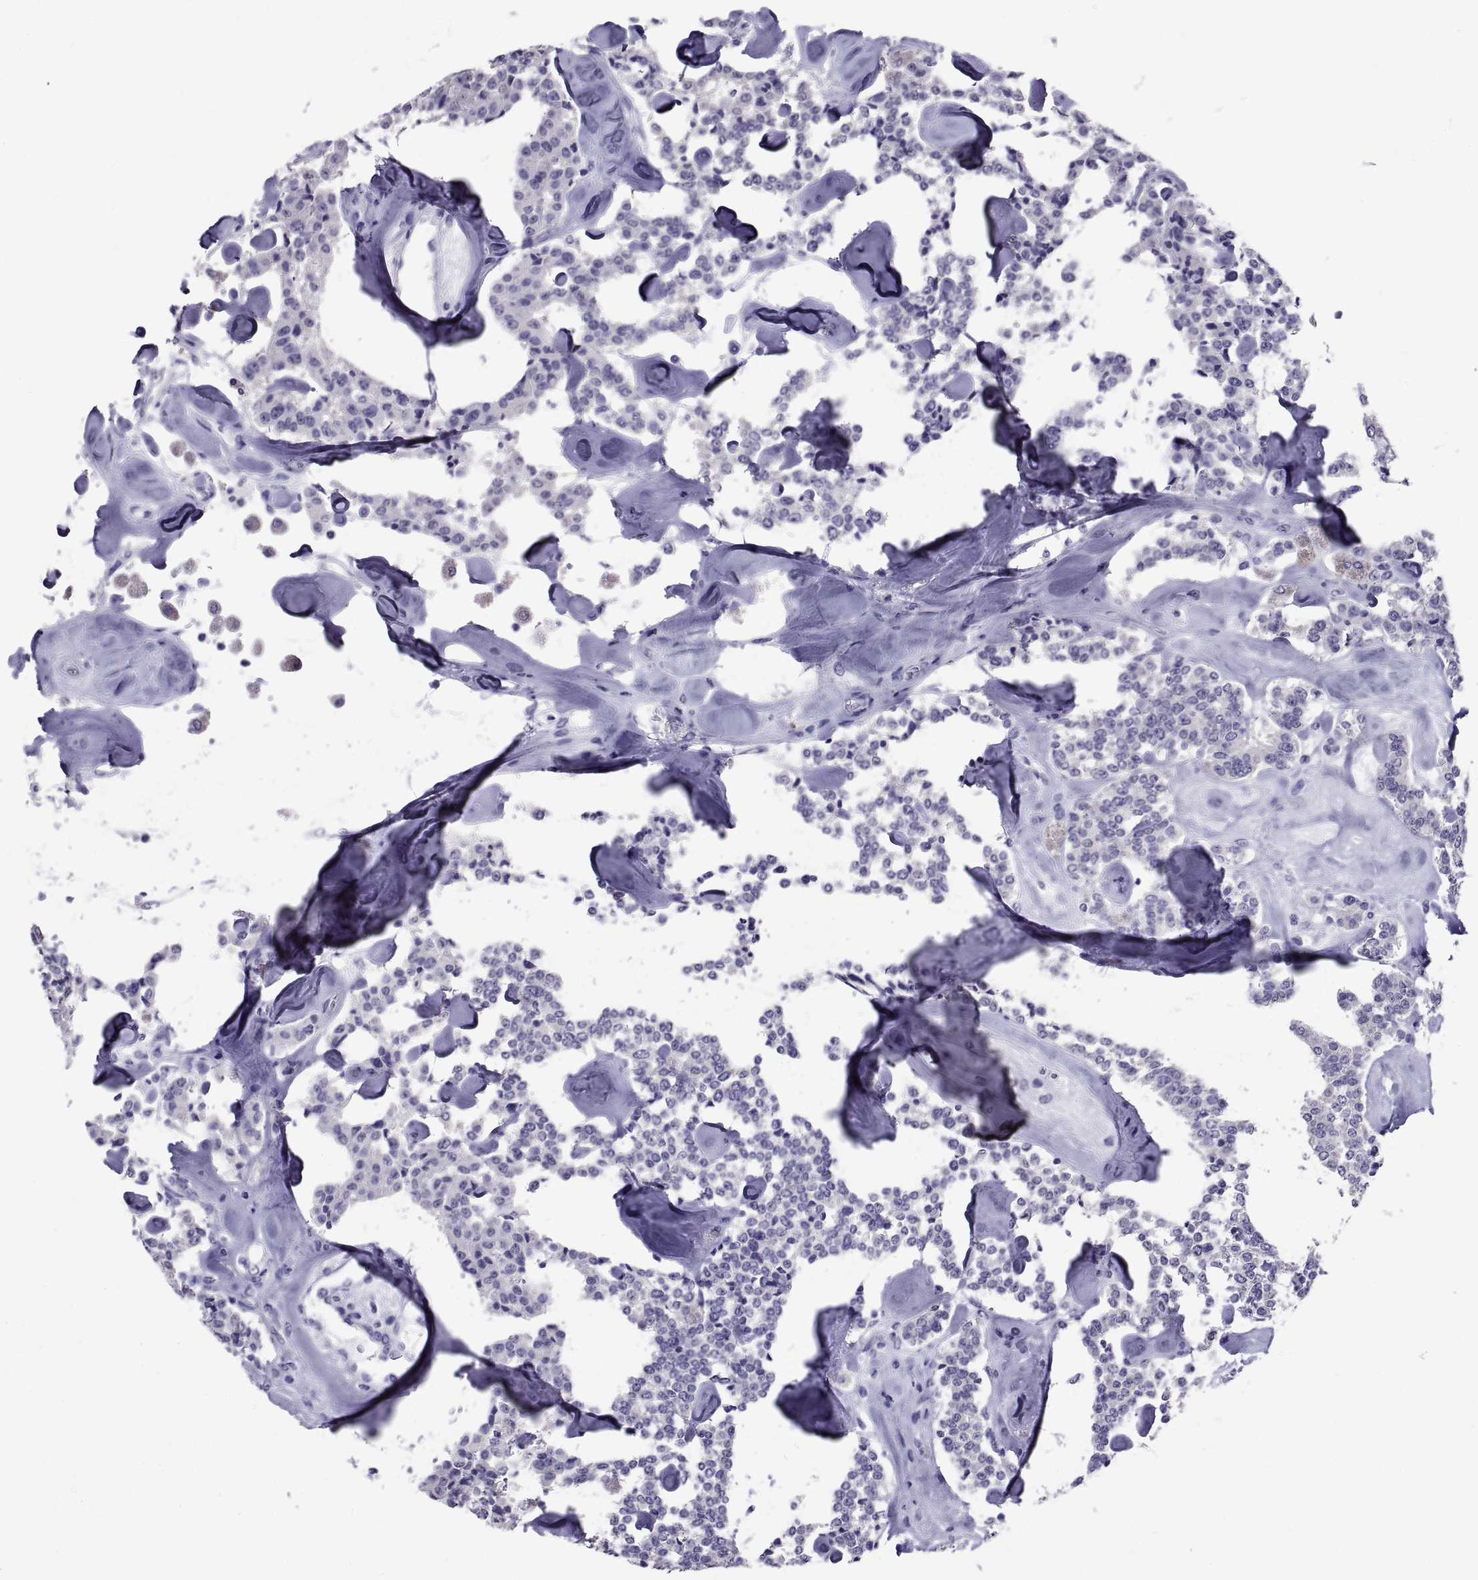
{"staining": {"intensity": "negative", "quantity": "none", "location": "none"}, "tissue": "carcinoid", "cell_type": "Tumor cells", "image_type": "cancer", "snomed": [{"axis": "morphology", "description": "Carcinoid, malignant, NOS"}, {"axis": "topography", "description": "Pancreas"}], "caption": "Protein analysis of carcinoid (malignant) exhibits no significant staining in tumor cells.", "gene": "TGFBR3L", "patient": {"sex": "male", "age": 41}}